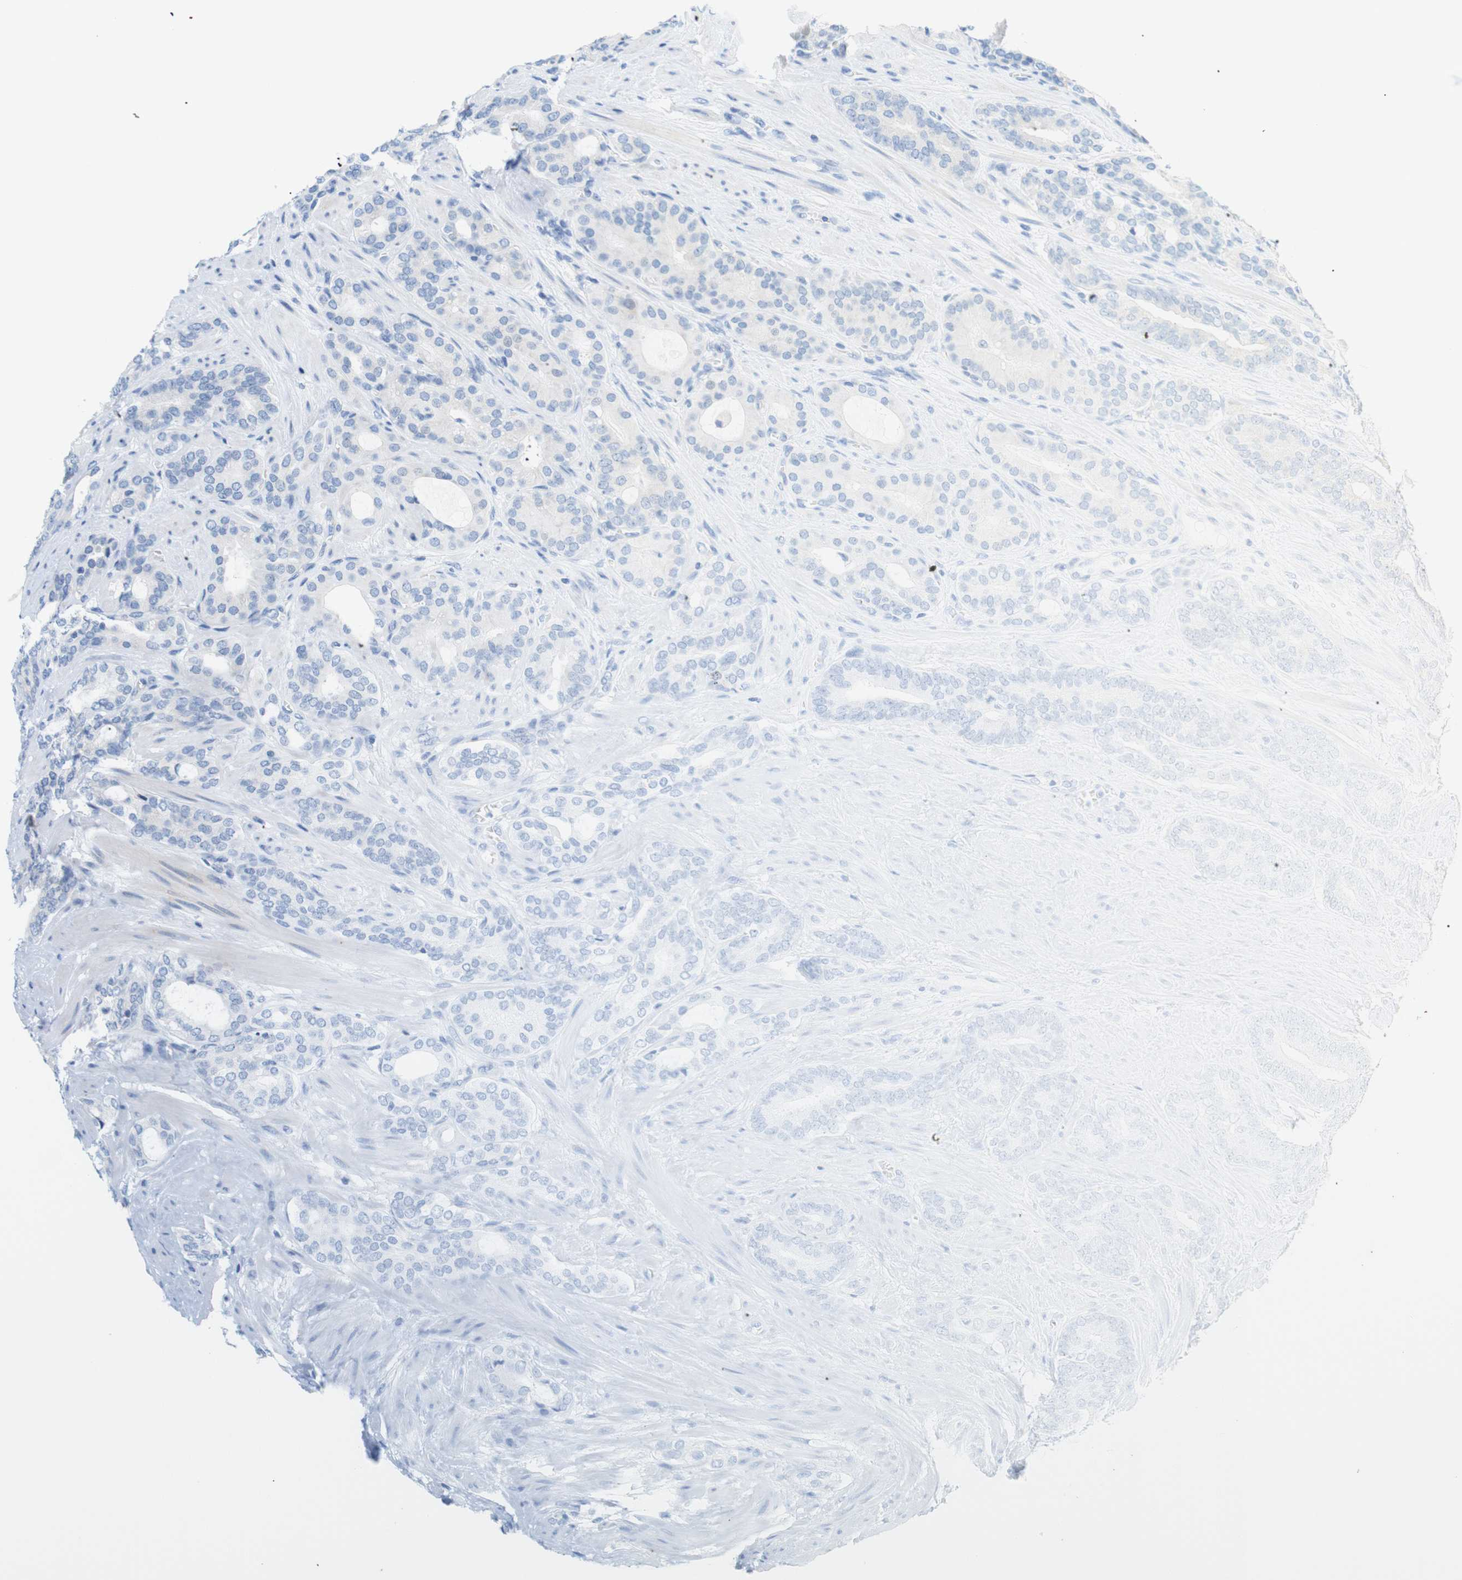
{"staining": {"intensity": "weak", "quantity": "<25%", "location": "cytoplasmic/membranous"}, "tissue": "prostate cancer", "cell_type": "Tumor cells", "image_type": "cancer", "snomed": [{"axis": "morphology", "description": "Adenocarcinoma, Low grade"}, {"axis": "topography", "description": "Prostate"}], "caption": "Prostate cancer (adenocarcinoma (low-grade)) was stained to show a protein in brown. There is no significant expression in tumor cells.", "gene": "TRIM5", "patient": {"sex": "male", "age": 63}}